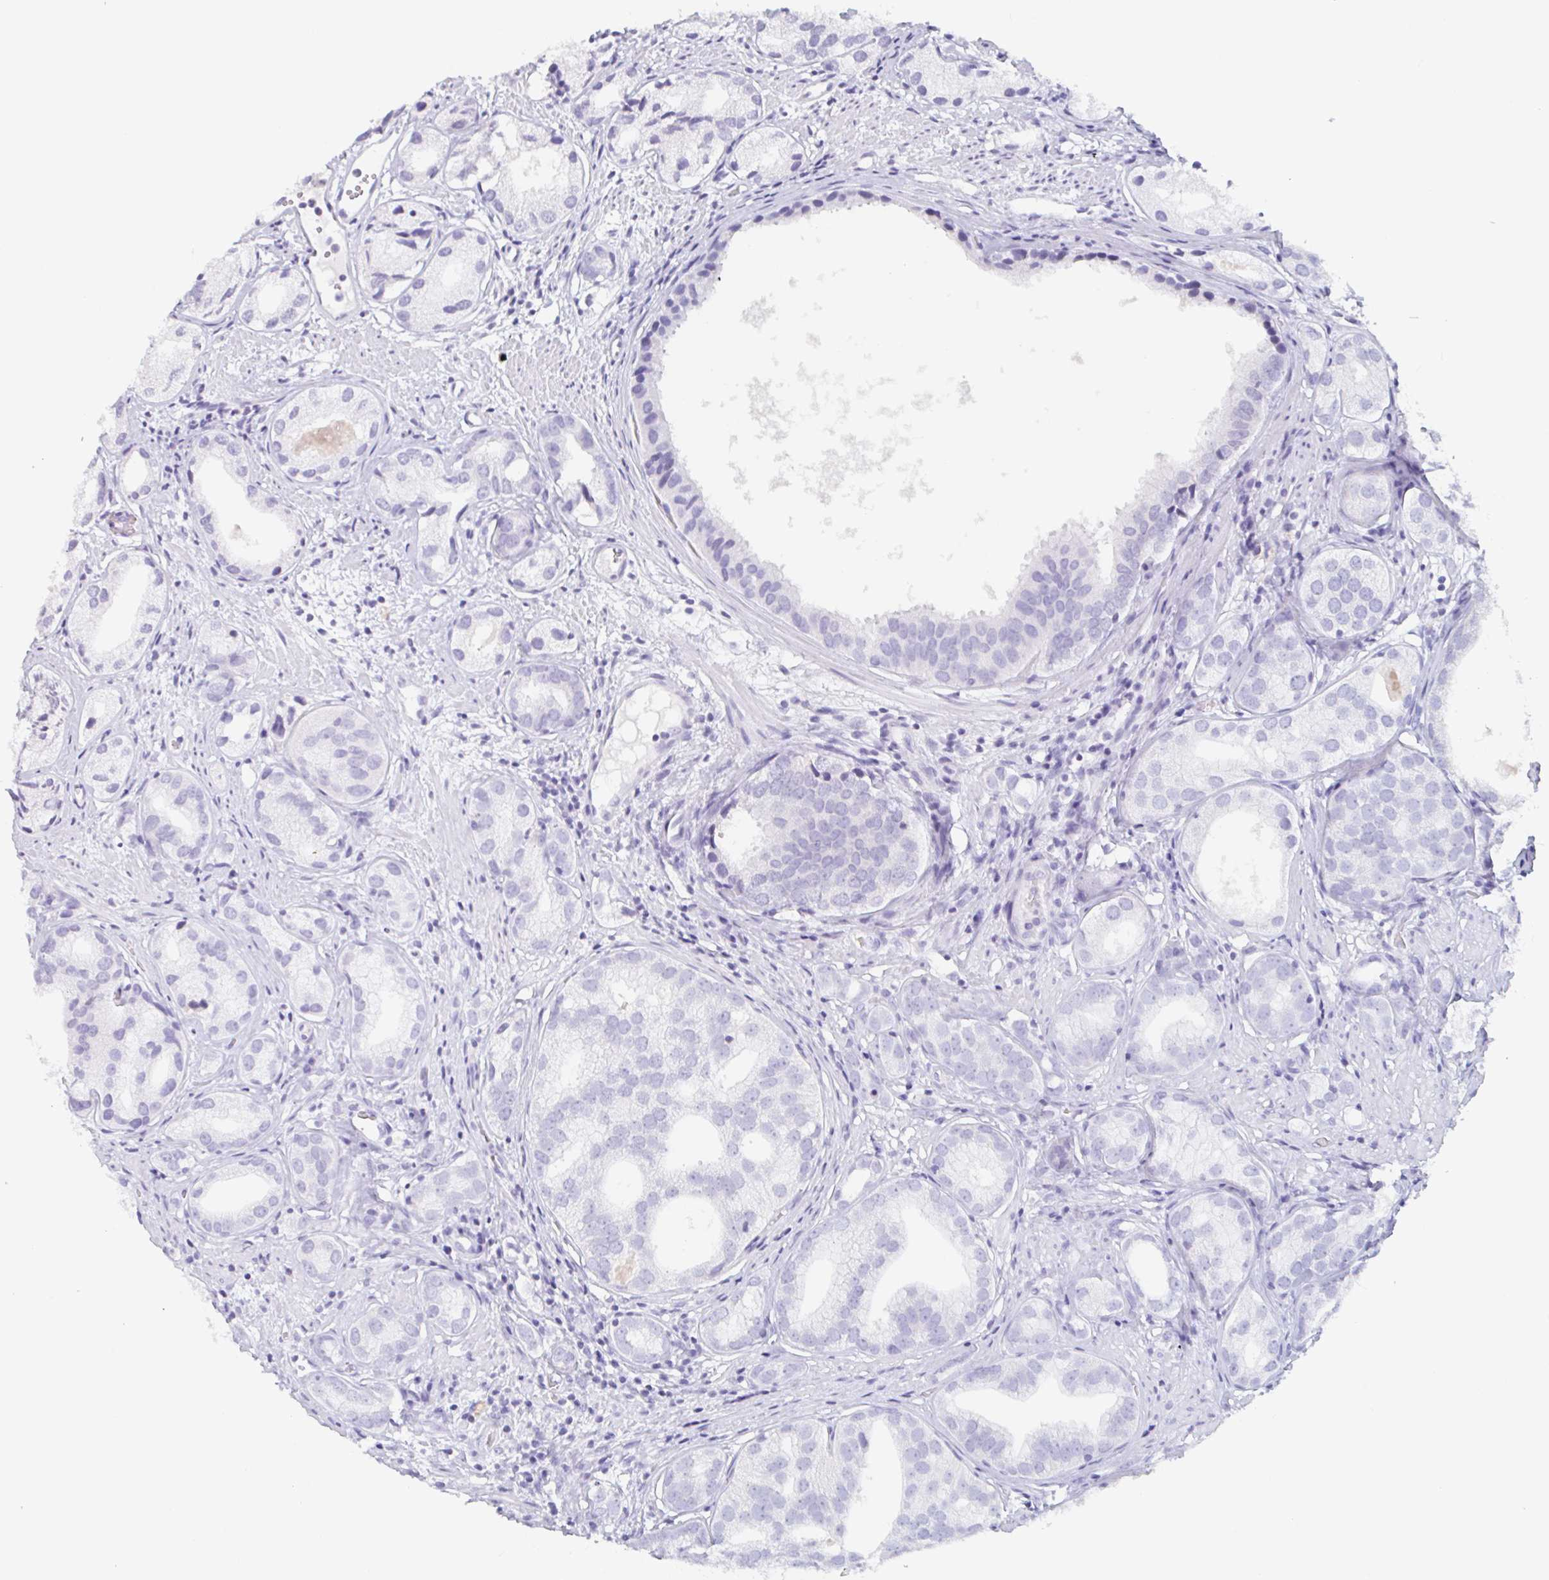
{"staining": {"intensity": "negative", "quantity": "none", "location": "none"}, "tissue": "prostate cancer", "cell_type": "Tumor cells", "image_type": "cancer", "snomed": [{"axis": "morphology", "description": "Adenocarcinoma, High grade"}, {"axis": "topography", "description": "Prostate"}], "caption": "A micrograph of human prostate cancer is negative for staining in tumor cells. (Stains: DAB immunohistochemistry with hematoxylin counter stain, Microscopy: brightfield microscopy at high magnification).", "gene": "EMC4", "patient": {"sex": "male", "age": 82}}